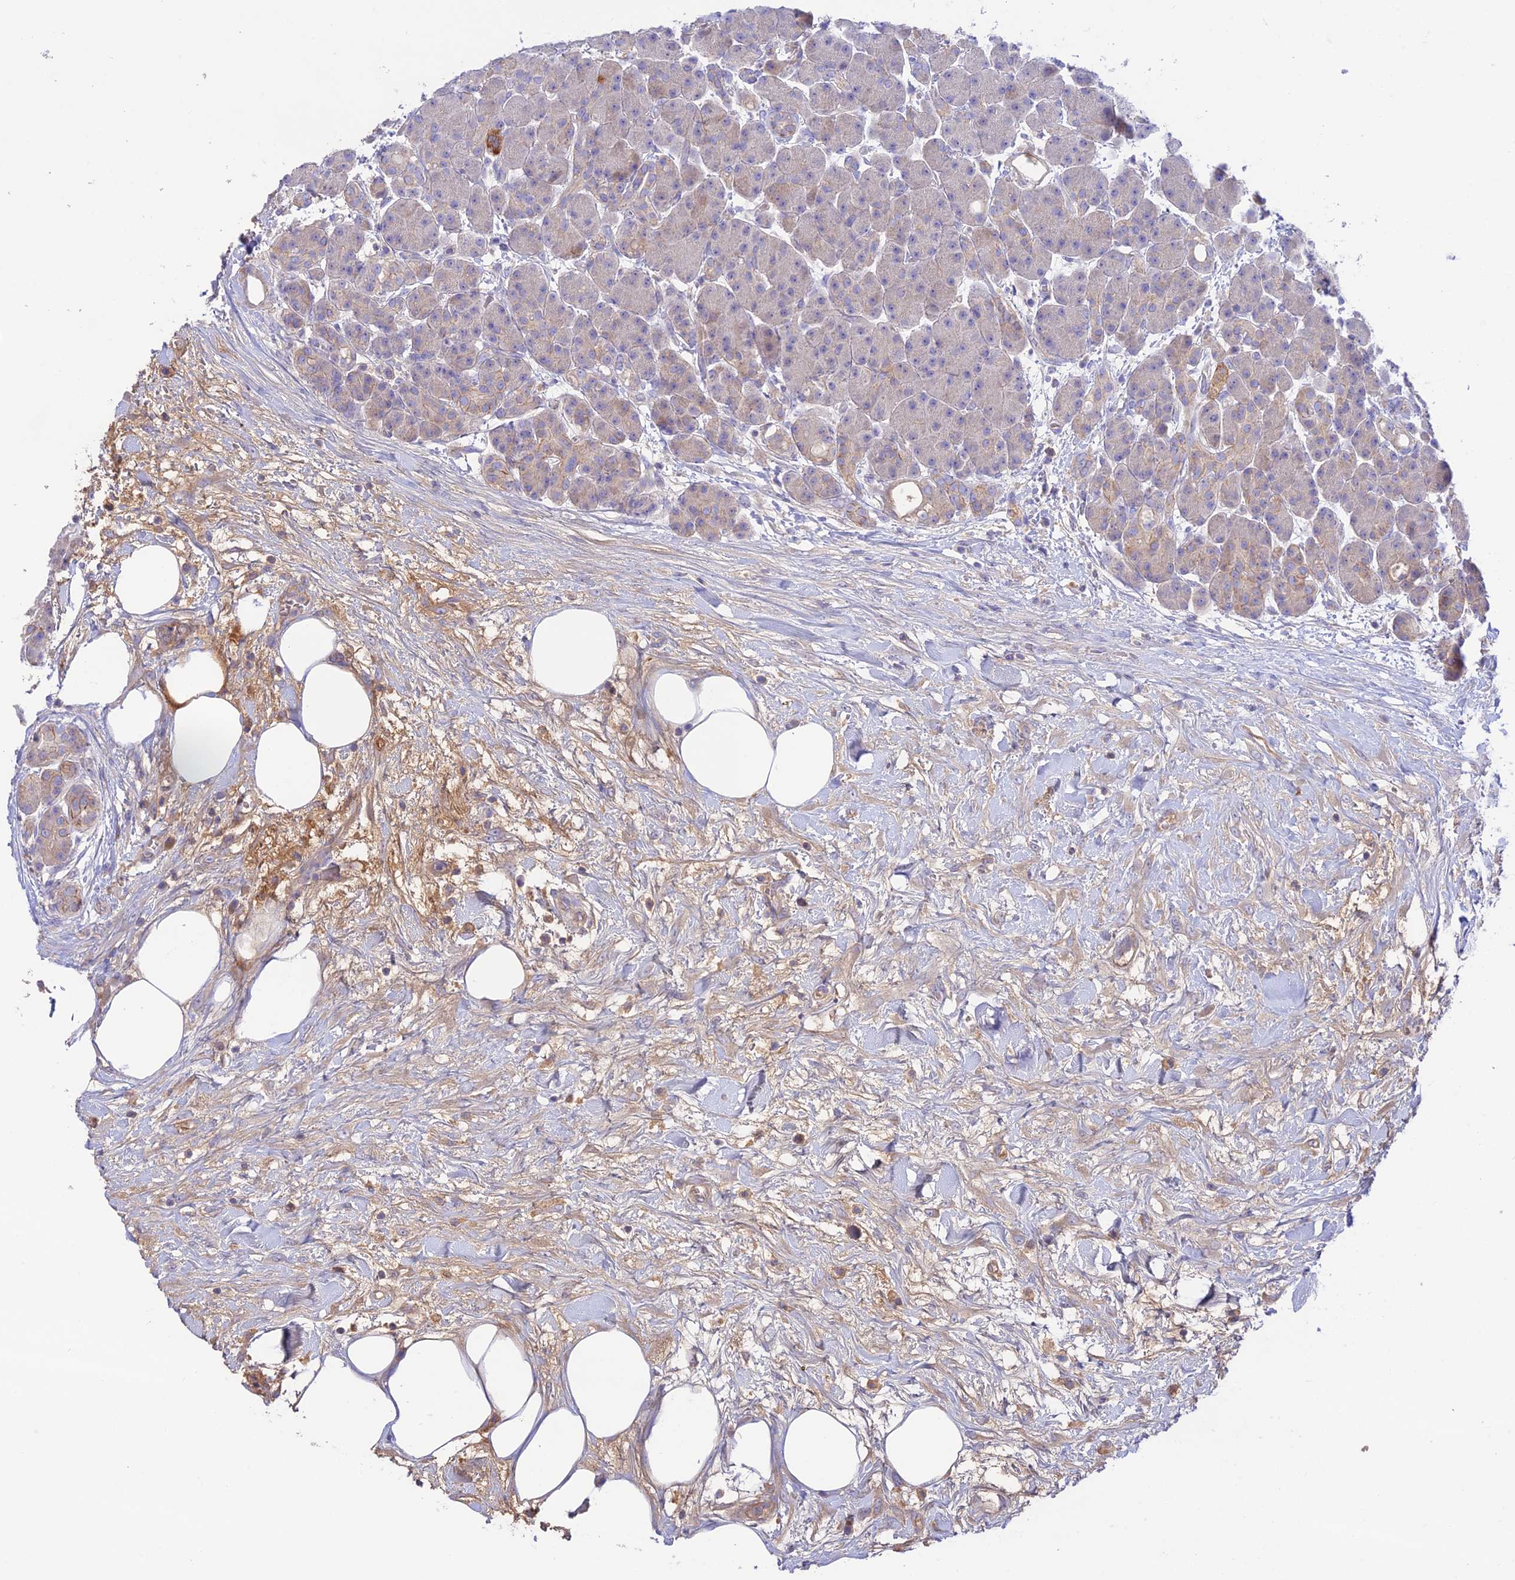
{"staining": {"intensity": "moderate", "quantity": "<25%", "location": "cytoplasmic/membranous"}, "tissue": "pancreas", "cell_type": "Exocrine glandular cells", "image_type": "normal", "snomed": [{"axis": "morphology", "description": "Normal tissue, NOS"}, {"axis": "topography", "description": "Pancreas"}], "caption": "IHC photomicrograph of benign human pancreas stained for a protein (brown), which exhibits low levels of moderate cytoplasmic/membranous expression in about <25% of exocrine glandular cells.", "gene": "NLRP9", "patient": {"sex": "male", "age": 63}}